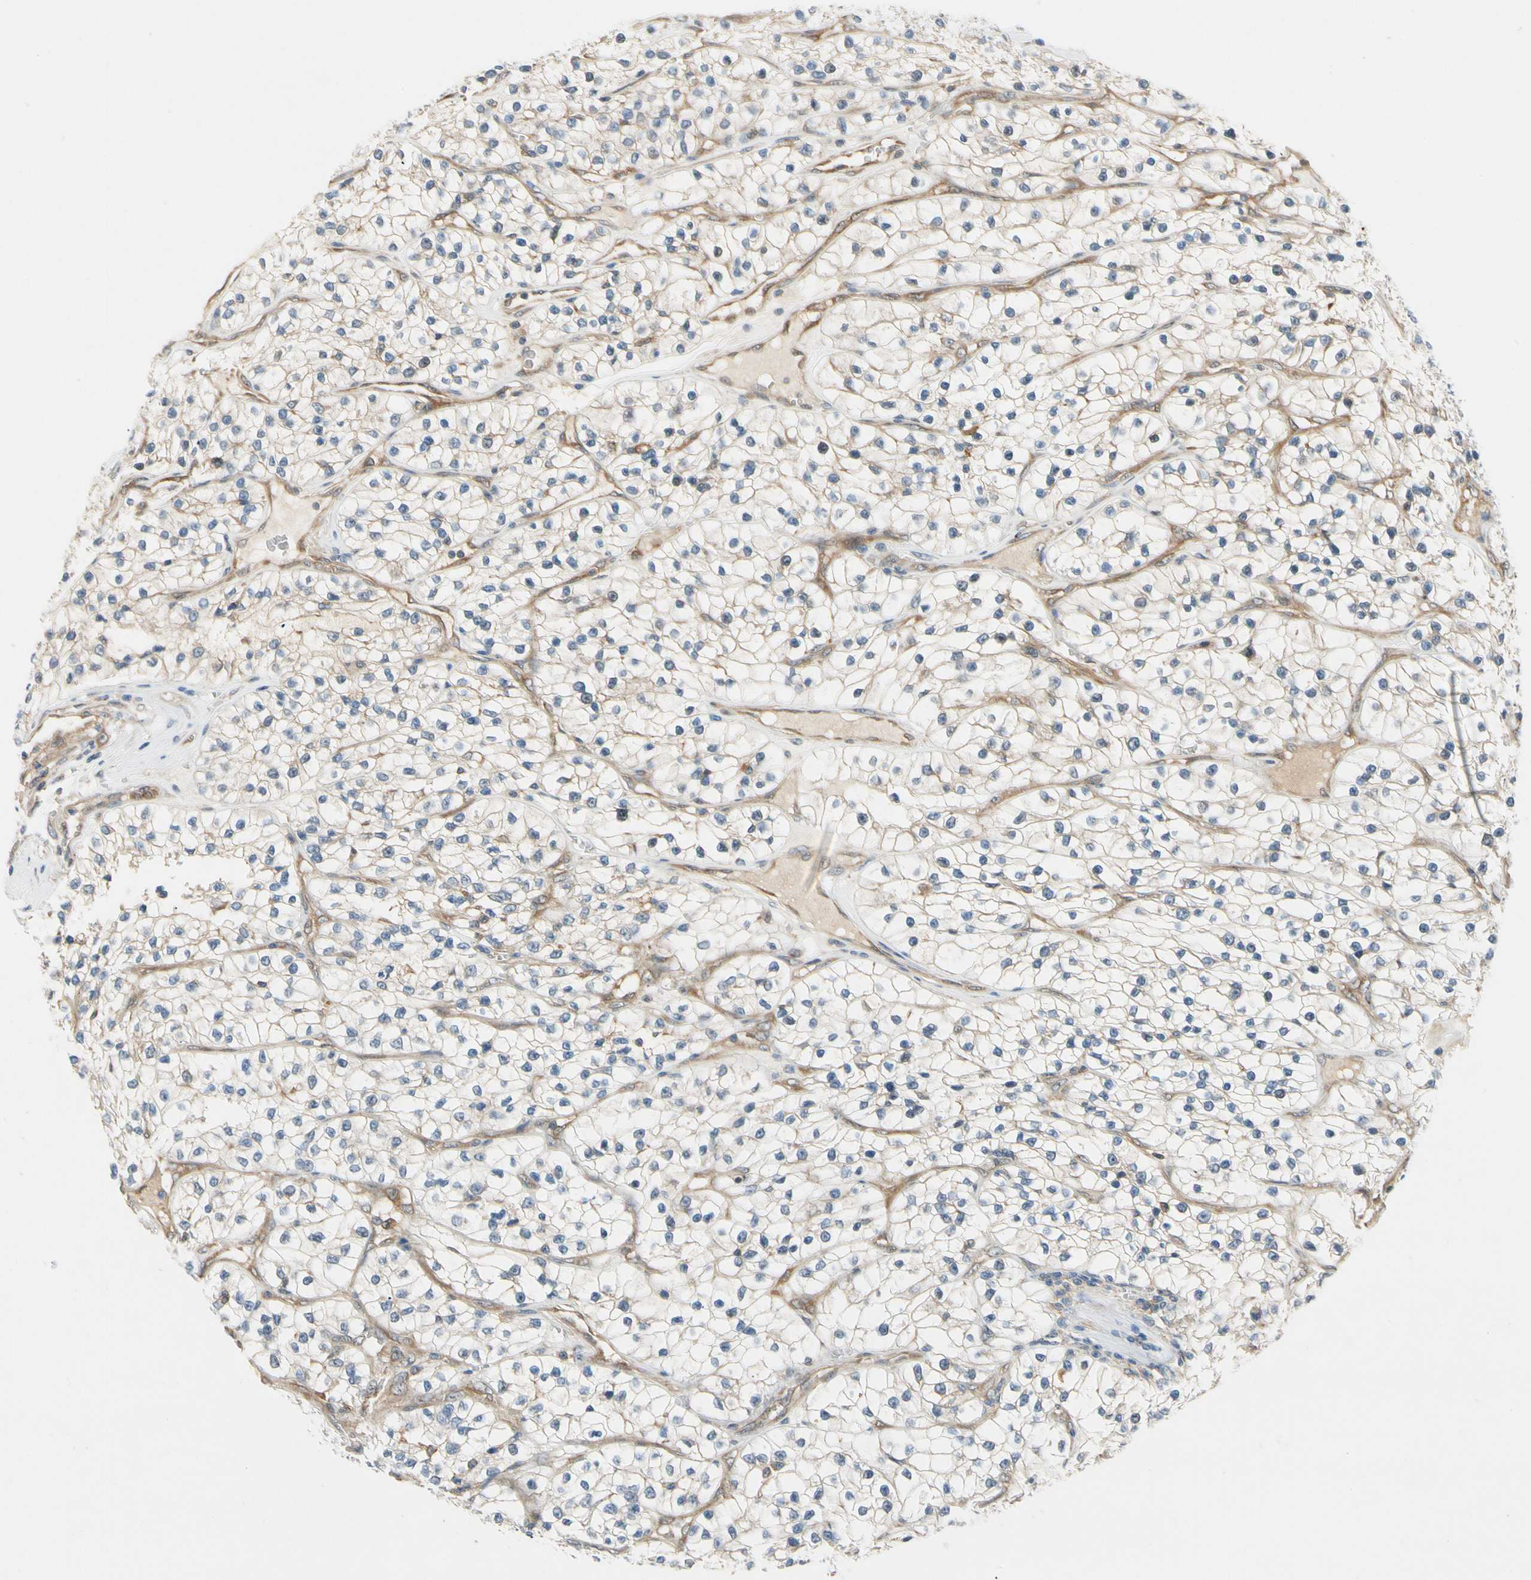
{"staining": {"intensity": "weak", "quantity": "<25%", "location": "cytoplasmic/membranous"}, "tissue": "renal cancer", "cell_type": "Tumor cells", "image_type": "cancer", "snomed": [{"axis": "morphology", "description": "Adenocarcinoma, NOS"}, {"axis": "topography", "description": "Kidney"}], "caption": "An image of renal cancer stained for a protein displays no brown staining in tumor cells. Nuclei are stained in blue.", "gene": "WIPI1", "patient": {"sex": "female", "age": 57}}